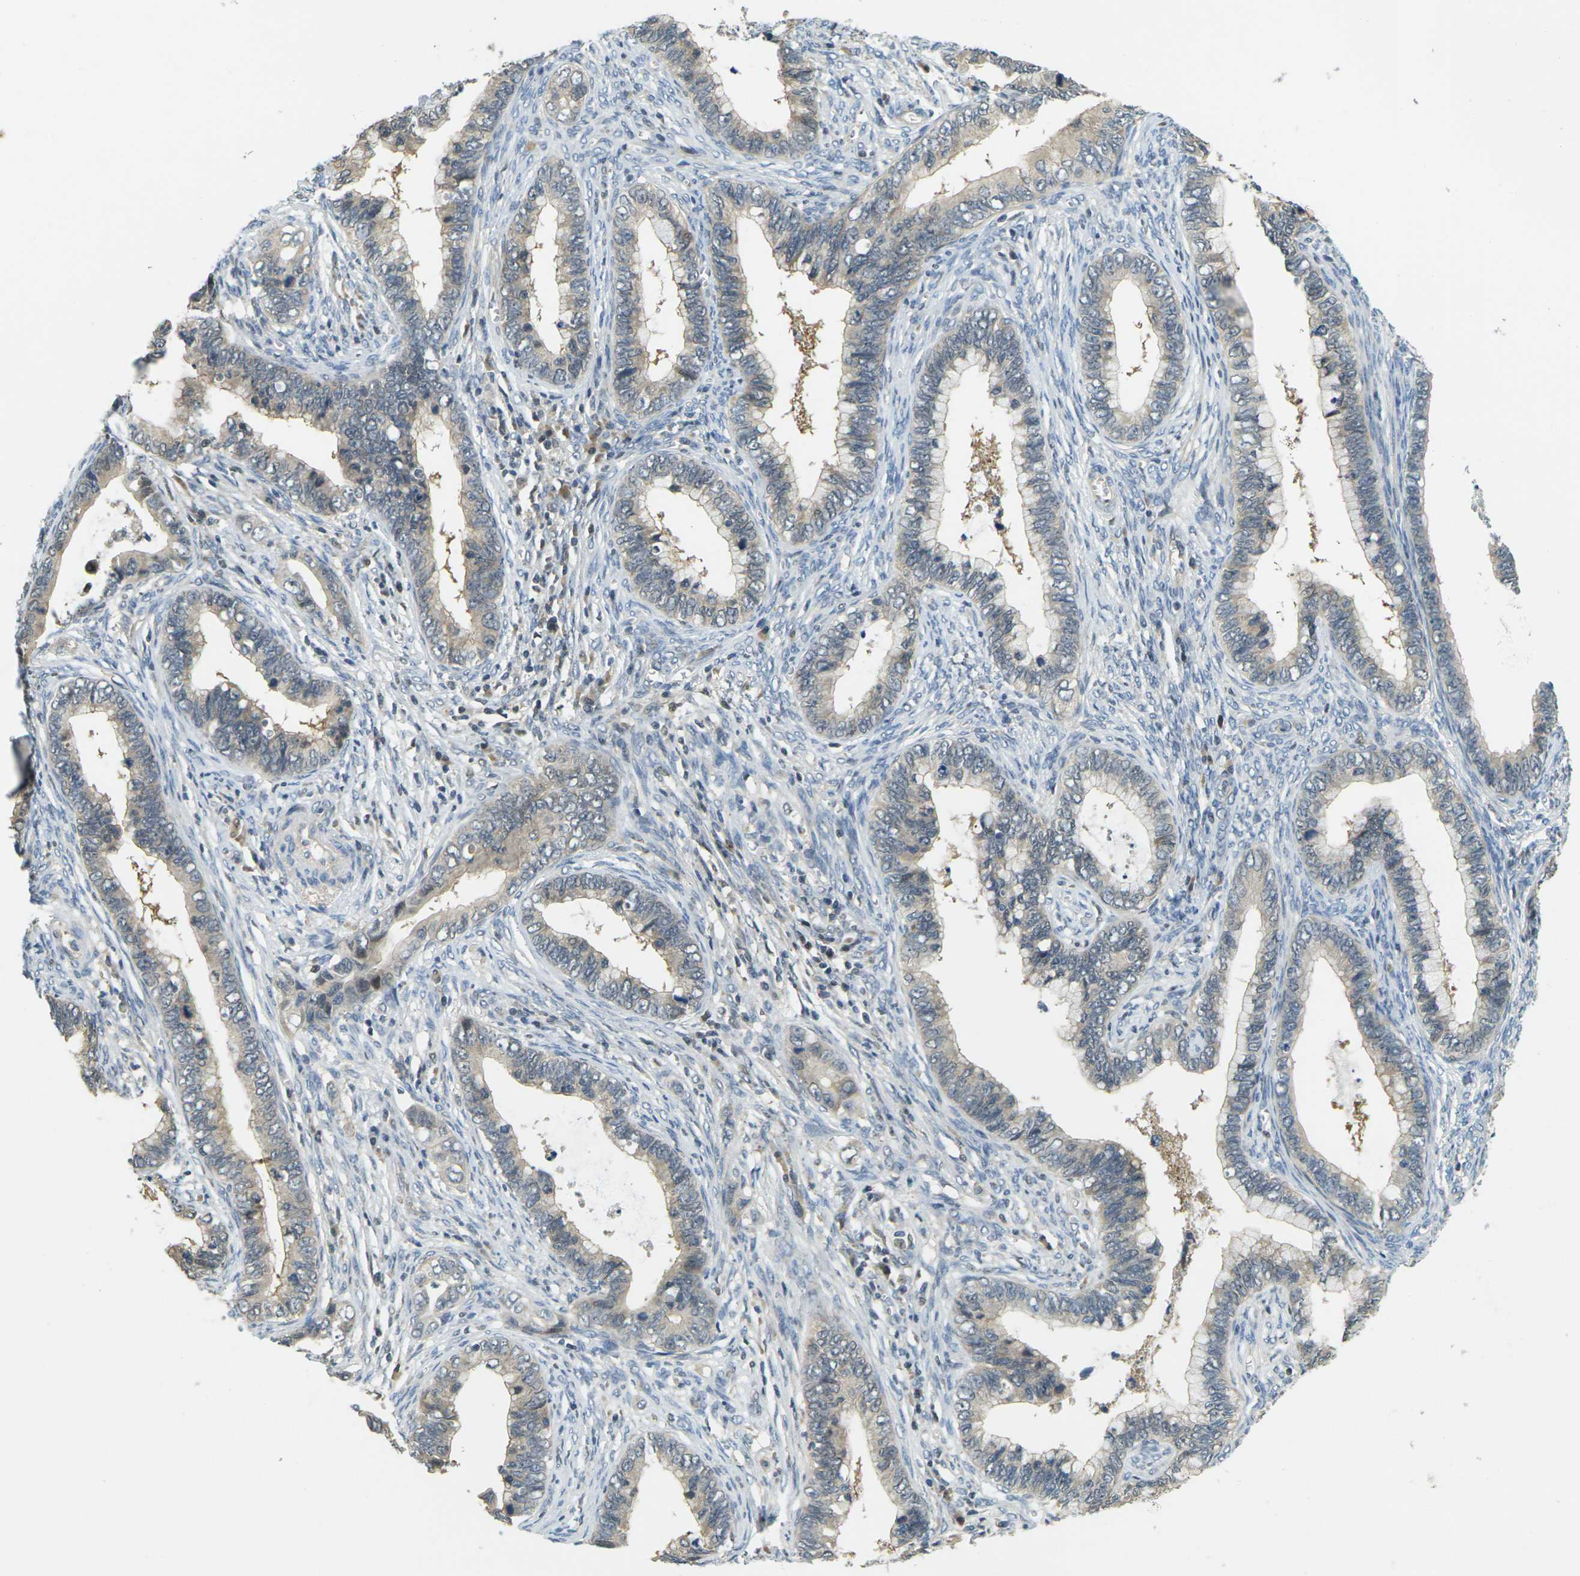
{"staining": {"intensity": "weak", "quantity": ">75%", "location": "cytoplasmic/membranous"}, "tissue": "cervical cancer", "cell_type": "Tumor cells", "image_type": "cancer", "snomed": [{"axis": "morphology", "description": "Adenocarcinoma, NOS"}, {"axis": "topography", "description": "Cervix"}], "caption": "IHC (DAB (3,3'-diaminobenzidine)) staining of cervical cancer (adenocarcinoma) shows weak cytoplasmic/membranous protein staining in about >75% of tumor cells.", "gene": "KLHL8", "patient": {"sex": "female", "age": 44}}